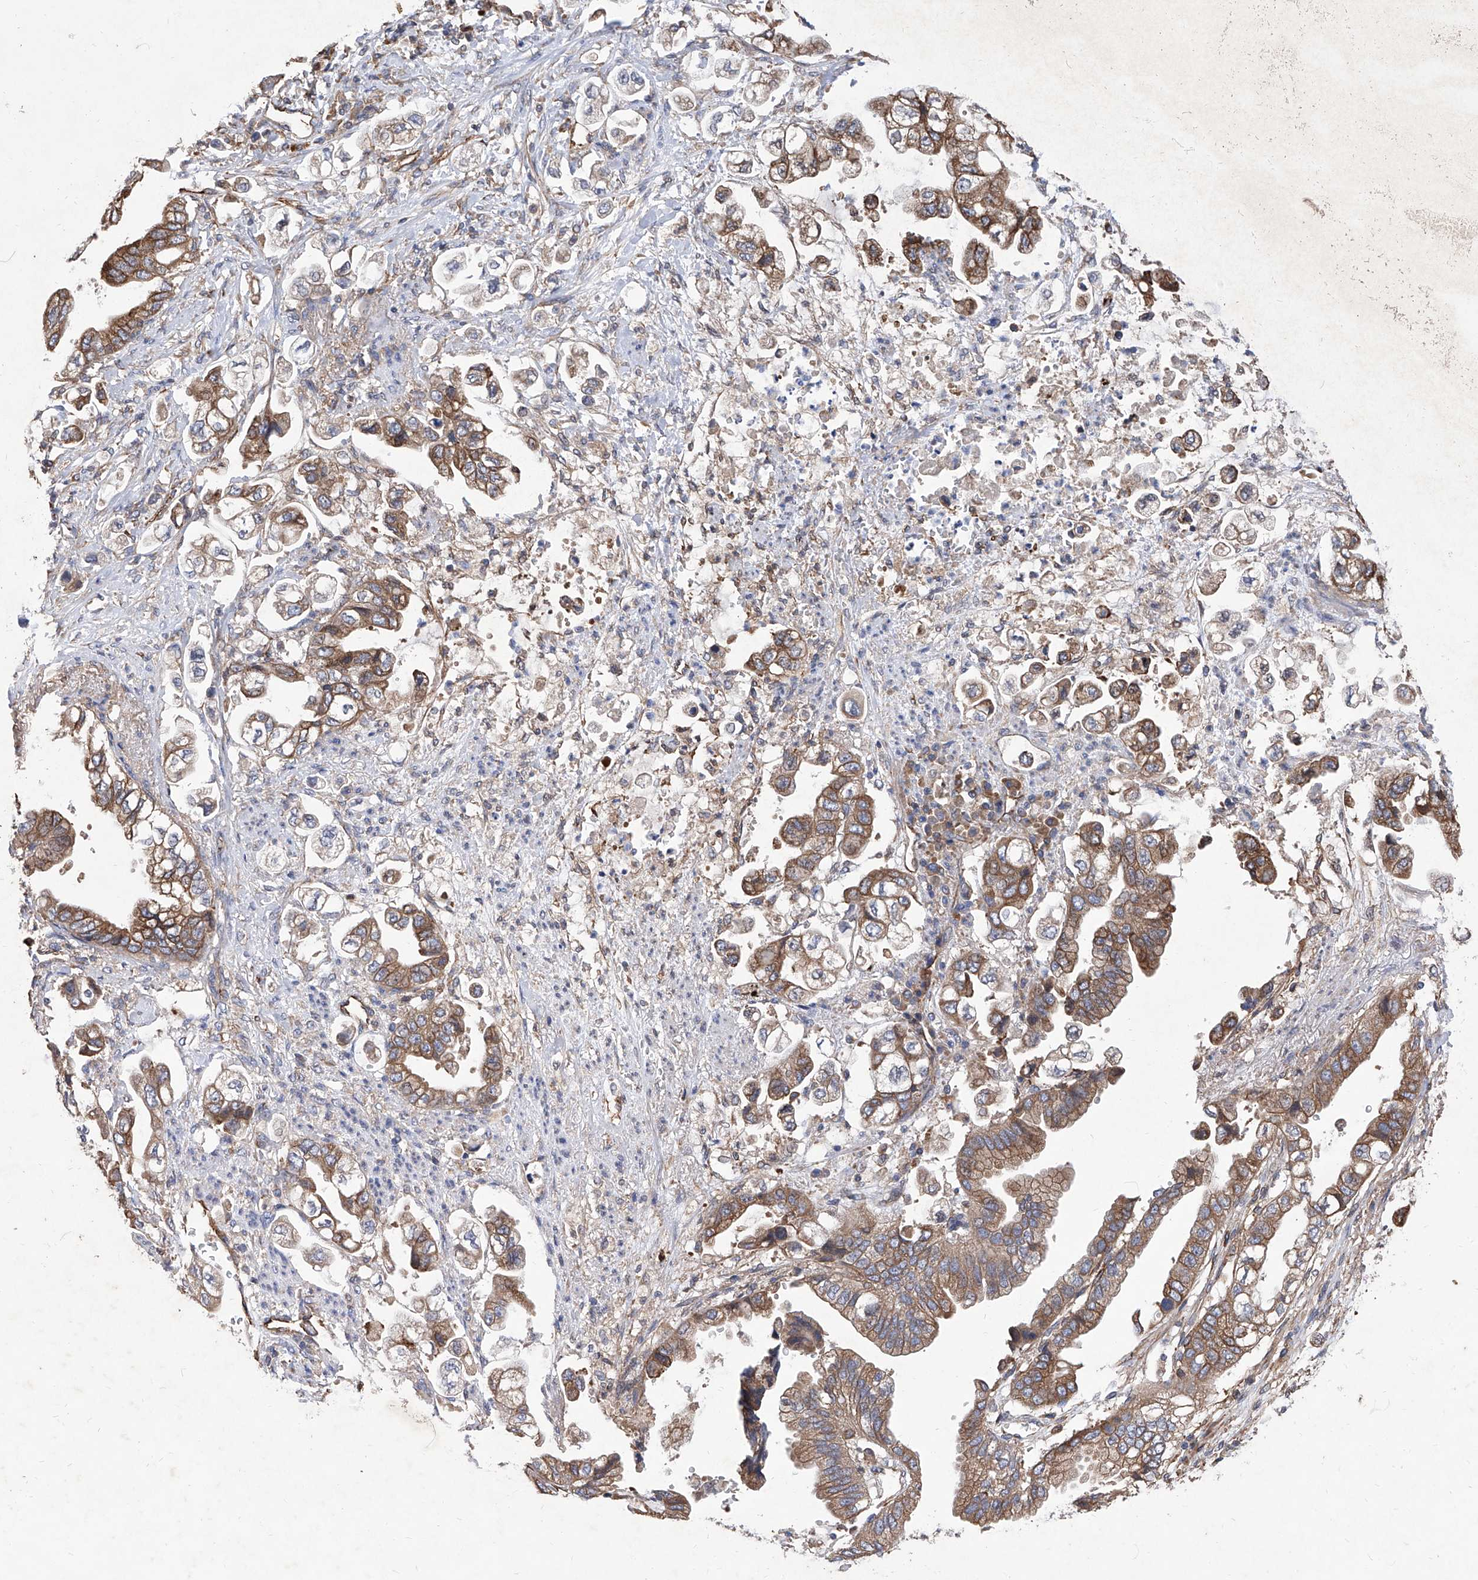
{"staining": {"intensity": "moderate", "quantity": ">75%", "location": "cytoplasmic/membranous"}, "tissue": "stomach cancer", "cell_type": "Tumor cells", "image_type": "cancer", "snomed": [{"axis": "morphology", "description": "Adenocarcinoma, NOS"}, {"axis": "topography", "description": "Stomach"}], "caption": "Immunohistochemical staining of human adenocarcinoma (stomach) displays medium levels of moderate cytoplasmic/membranous protein positivity in about >75% of tumor cells.", "gene": "INPP5B", "patient": {"sex": "male", "age": 62}}